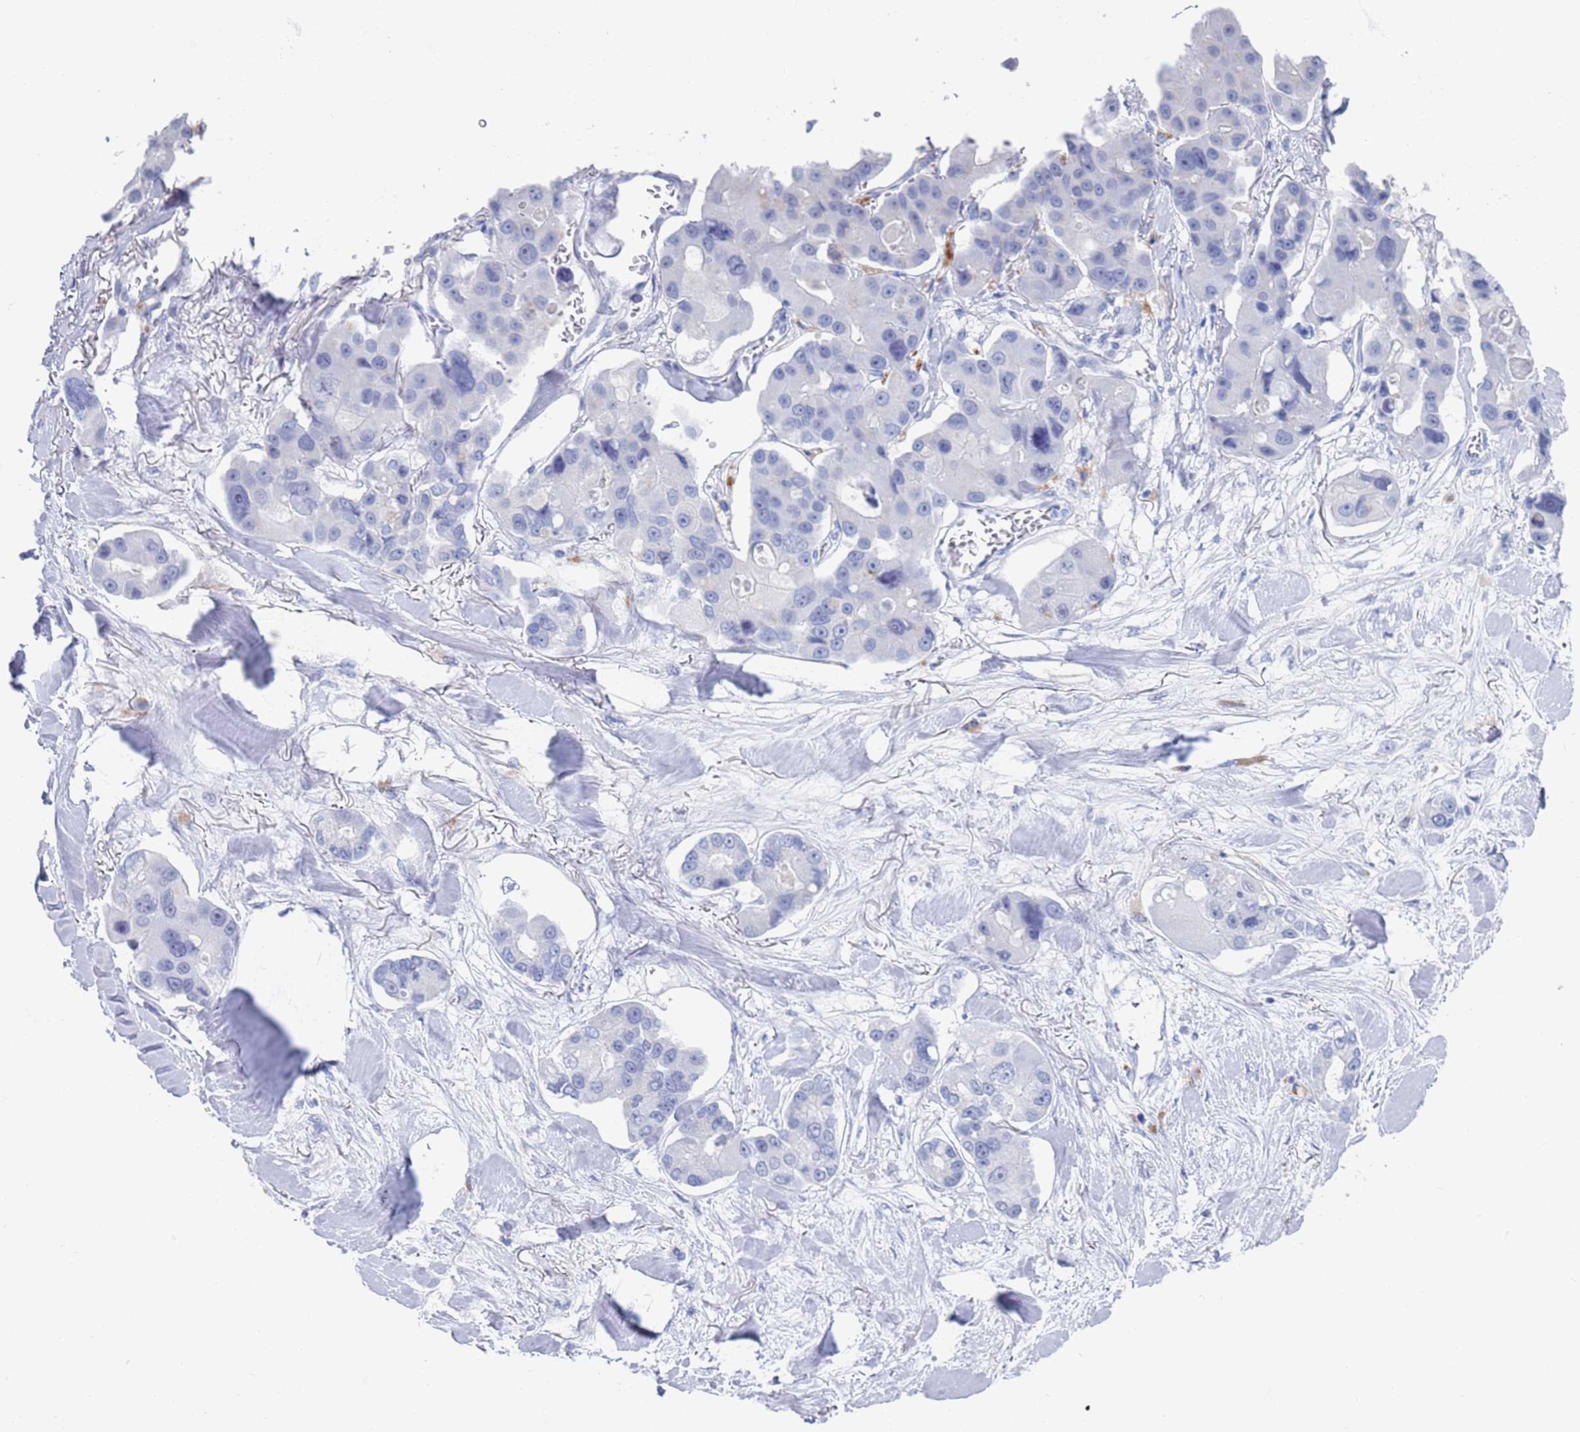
{"staining": {"intensity": "negative", "quantity": "none", "location": "none"}, "tissue": "lung cancer", "cell_type": "Tumor cells", "image_type": "cancer", "snomed": [{"axis": "morphology", "description": "Adenocarcinoma, NOS"}, {"axis": "topography", "description": "Lung"}], "caption": "Immunohistochemistry (IHC) histopathology image of lung cancer (adenocarcinoma) stained for a protein (brown), which demonstrates no staining in tumor cells.", "gene": "FUCA1", "patient": {"sex": "female", "age": 54}}